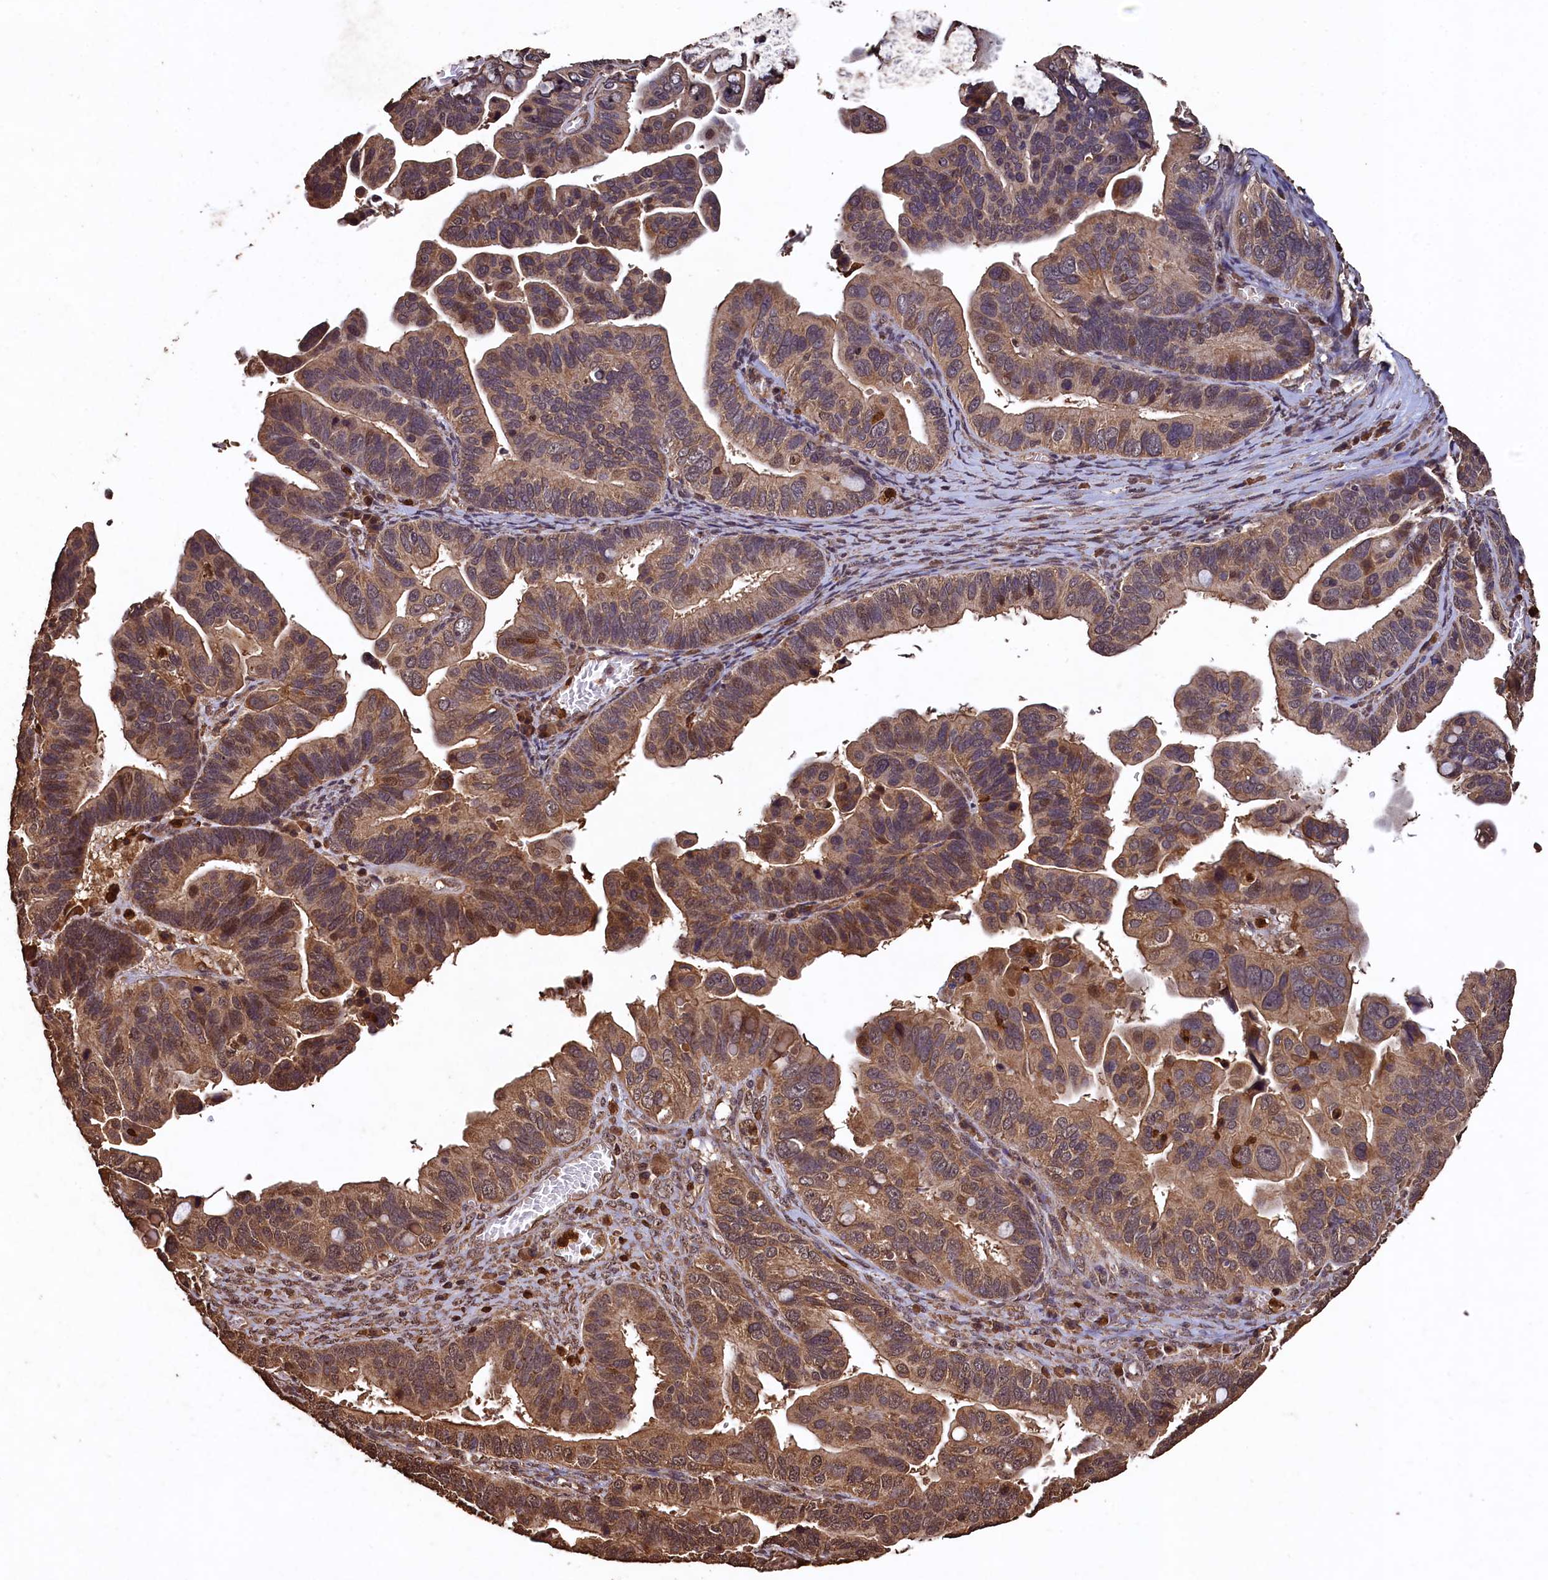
{"staining": {"intensity": "moderate", "quantity": ">75%", "location": "cytoplasmic/membranous,nuclear"}, "tissue": "ovarian cancer", "cell_type": "Tumor cells", "image_type": "cancer", "snomed": [{"axis": "morphology", "description": "Cystadenocarcinoma, serous, NOS"}, {"axis": "topography", "description": "Ovary"}], "caption": "The micrograph exhibits a brown stain indicating the presence of a protein in the cytoplasmic/membranous and nuclear of tumor cells in serous cystadenocarcinoma (ovarian).", "gene": "CEP57L1", "patient": {"sex": "female", "age": 56}}